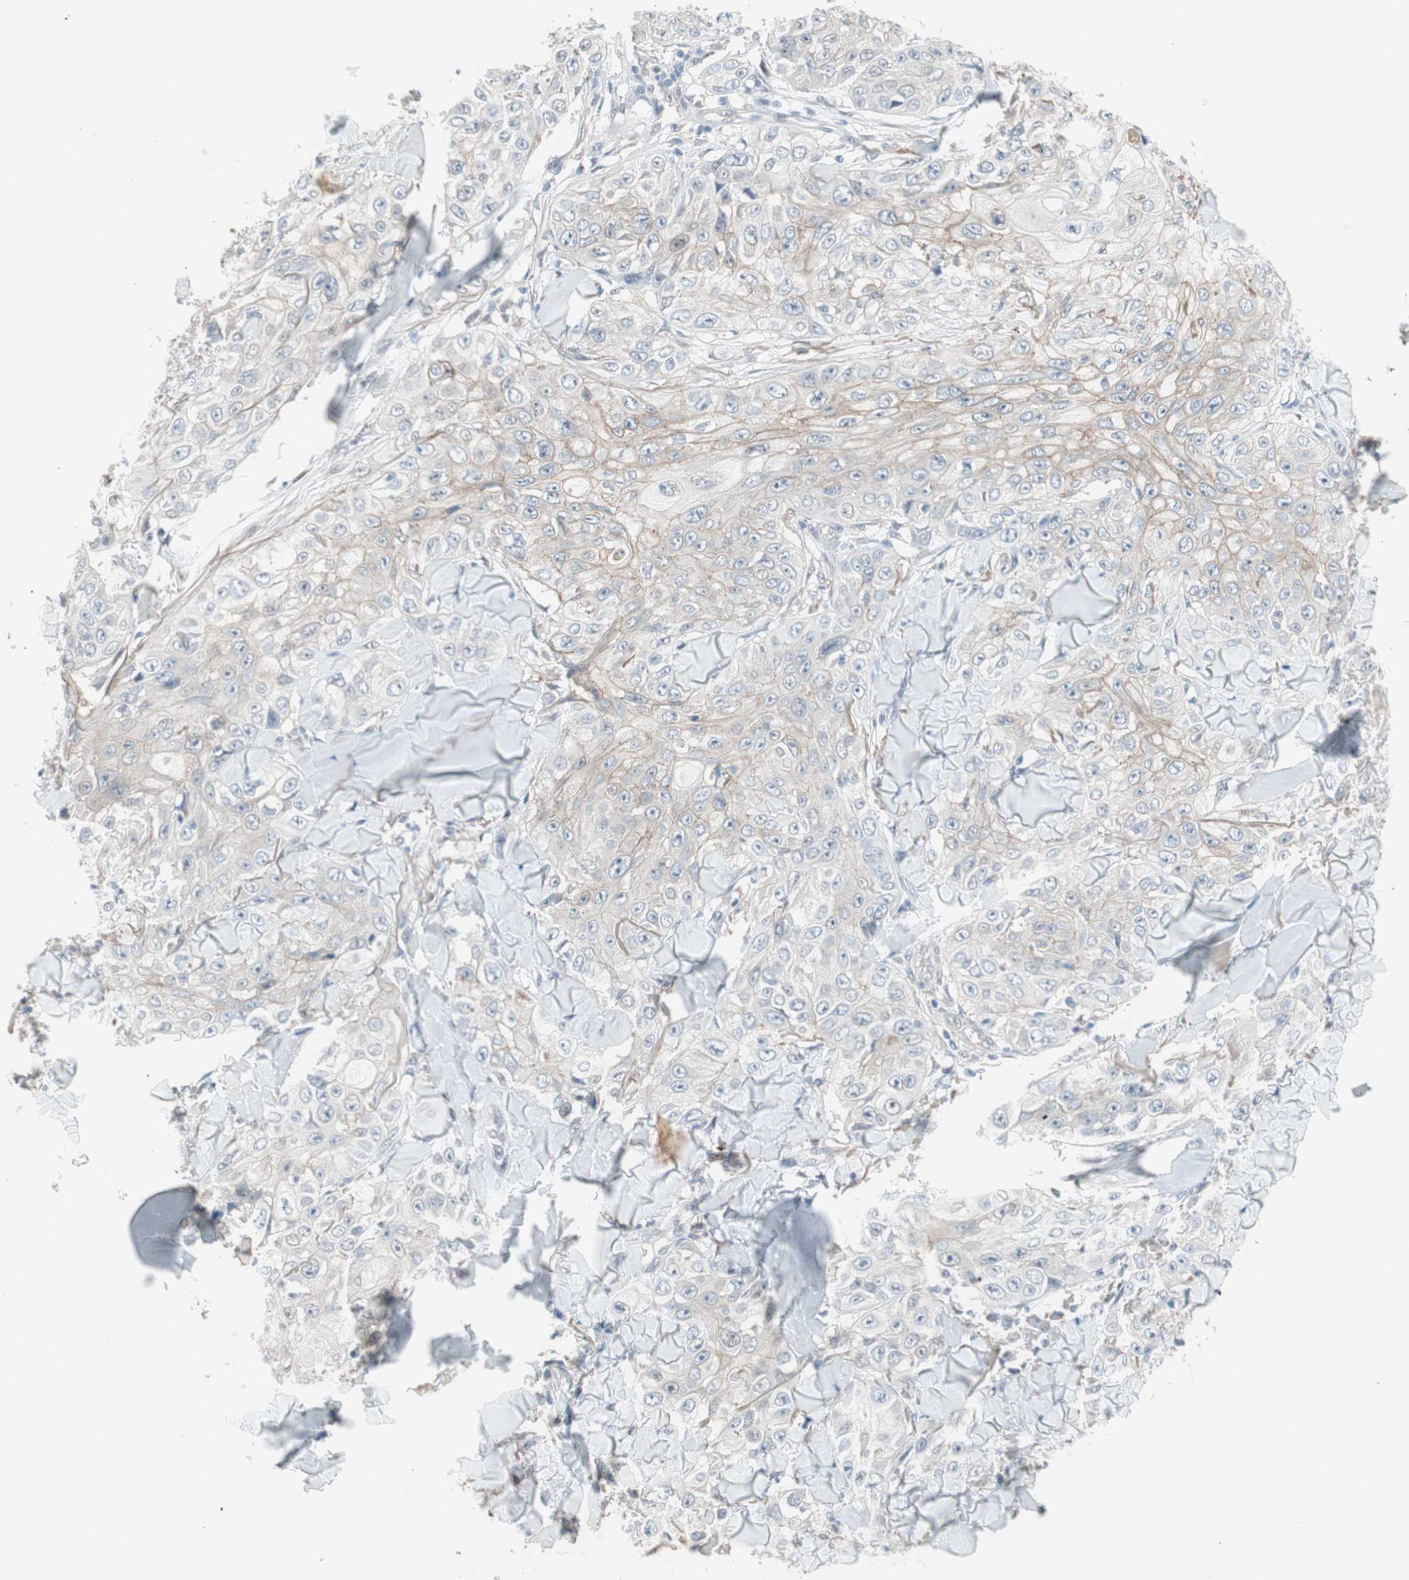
{"staining": {"intensity": "weak", "quantity": "25%-75%", "location": "cytoplasmic/membranous"}, "tissue": "skin cancer", "cell_type": "Tumor cells", "image_type": "cancer", "snomed": [{"axis": "morphology", "description": "Squamous cell carcinoma, NOS"}, {"axis": "topography", "description": "Skin"}], "caption": "Skin squamous cell carcinoma stained for a protein (brown) displays weak cytoplasmic/membranous positive staining in about 25%-75% of tumor cells.", "gene": "CAND2", "patient": {"sex": "male", "age": 86}}